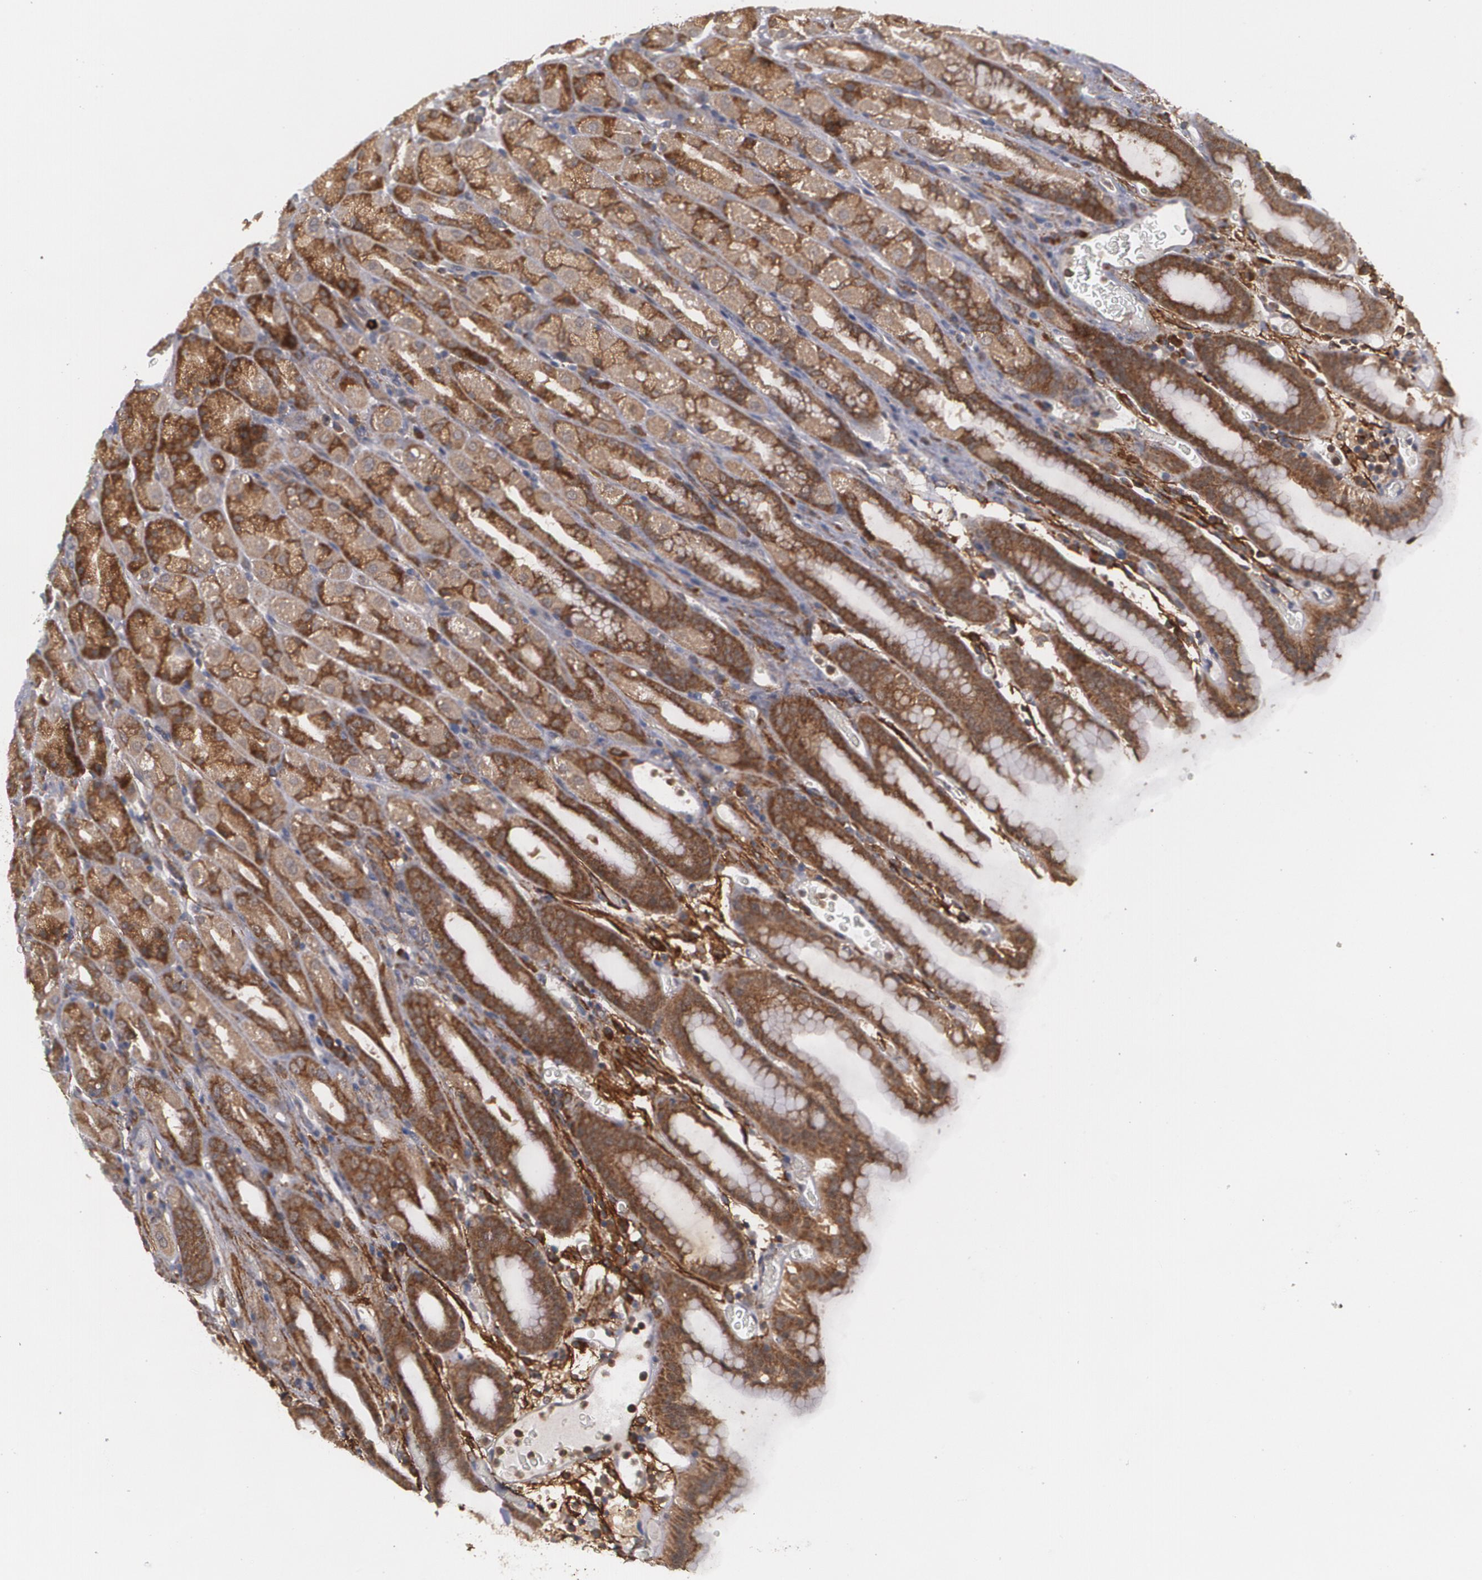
{"staining": {"intensity": "moderate", "quantity": ">75%", "location": "cytoplasmic/membranous"}, "tissue": "stomach", "cell_type": "Glandular cells", "image_type": "normal", "snomed": [{"axis": "morphology", "description": "Normal tissue, NOS"}, {"axis": "topography", "description": "Stomach, upper"}], "caption": "Immunohistochemistry micrograph of normal human stomach stained for a protein (brown), which shows medium levels of moderate cytoplasmic/membranous positivity in approximately >75% of glandular cells.", "gene": "BMP6", "patient": {"sex": "male", "age": 68}}